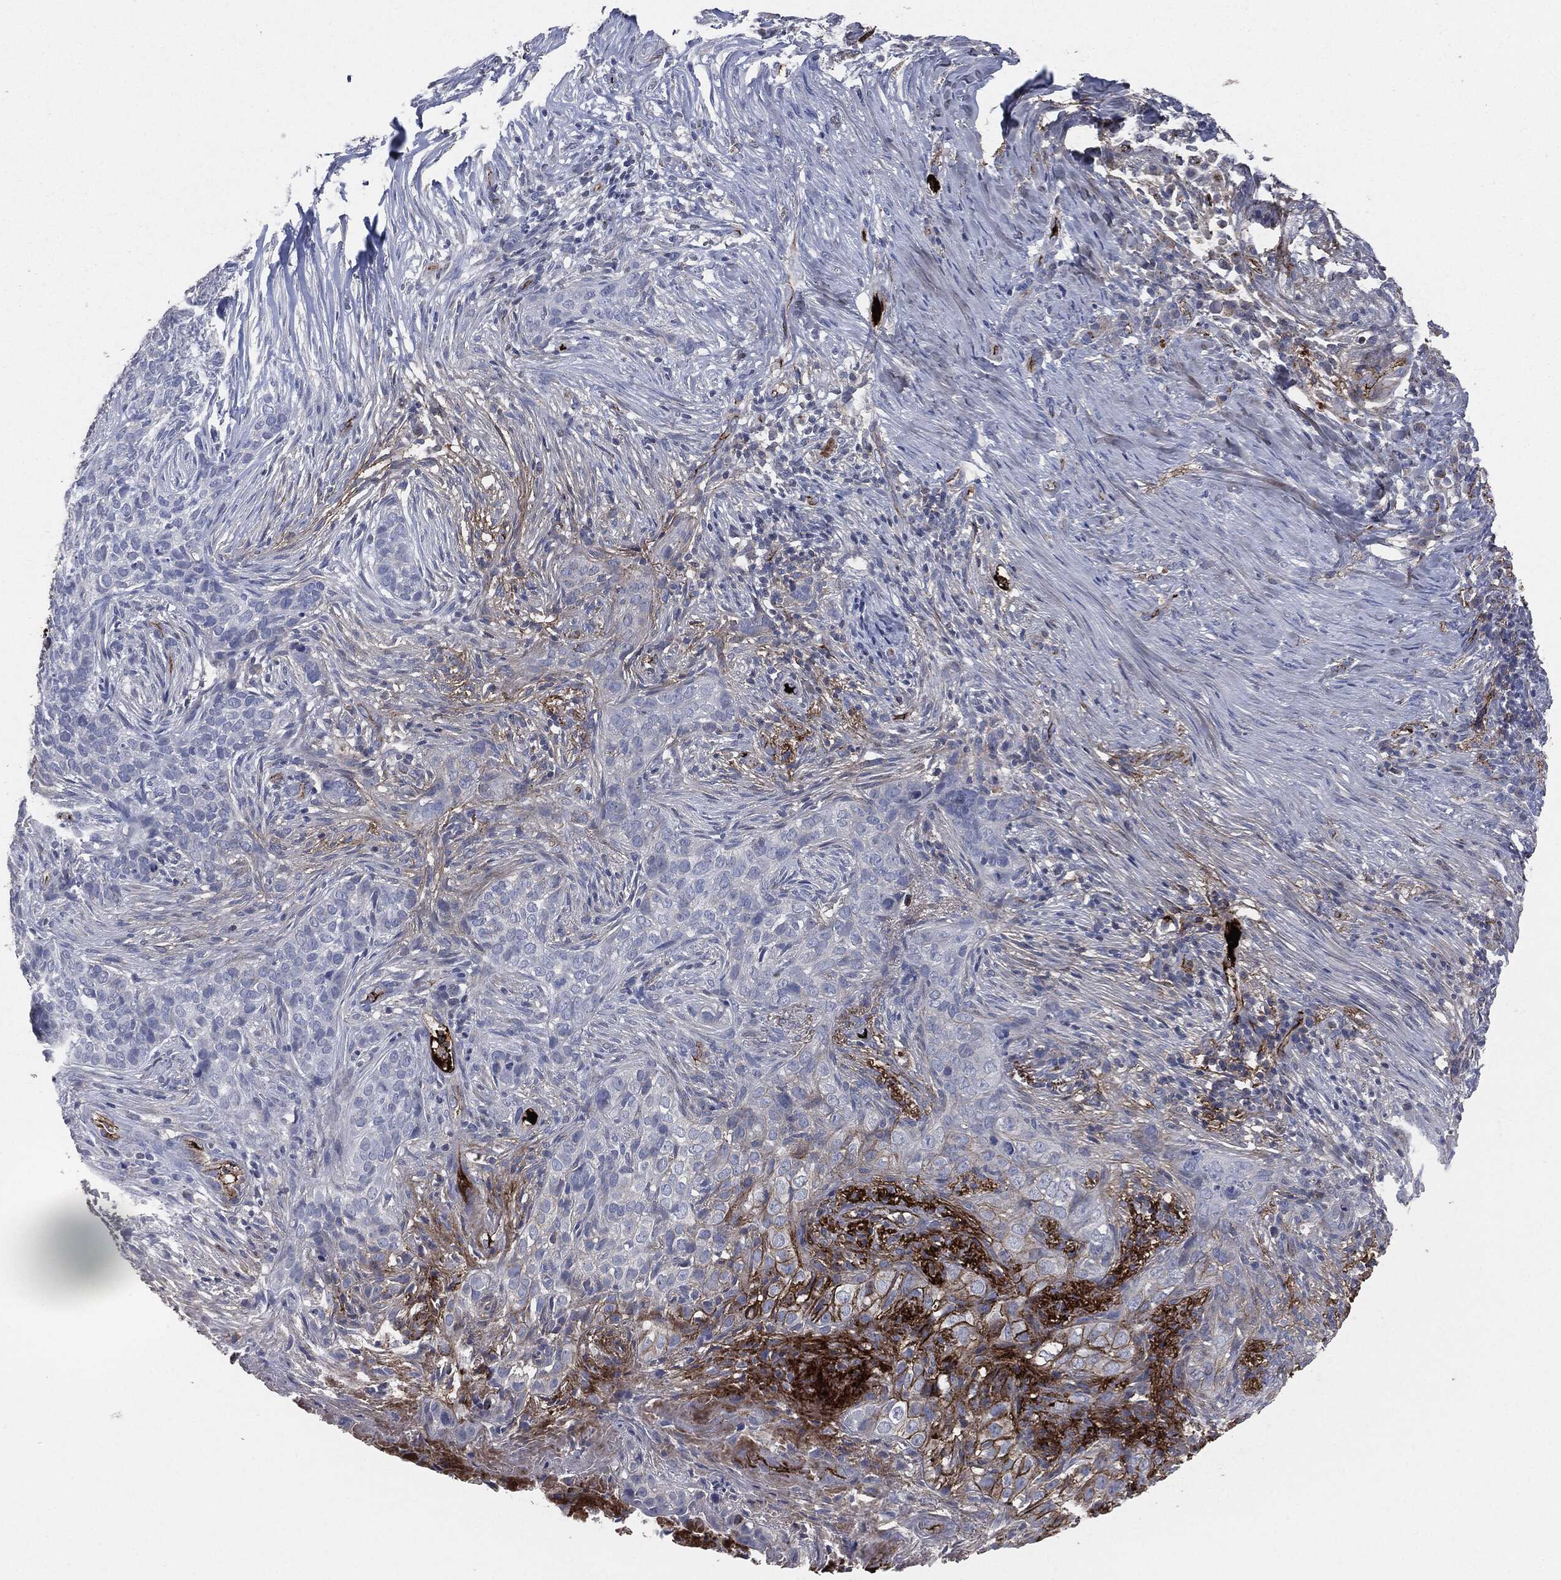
{"staining": {"intensity": "moderate", "quantity": "<25%", "location": "cytoplasmic/membranous"}, "tissue": "skin cancer", "cell_type": "Tumor cells", "image_type": "cancer", "snomed": [{"axis": "morphology", "description": "Squamous cell carcinoma, NOS"}, {"axis": "topography", "description": "Skin"}], "caption": "Immunohistochemistry histopathology image of neoplastic tissue: human squamous cell carcinoma (skin) stained using immunohistochemistry displays low levels of moderate protein expression localized specifically in the cytoplasmic/membranous of tumor cells, appearing as a cytoplasmic/membranous brown color.", "gene": "APOB", "patient": {"sex": "male", "age": 88}}